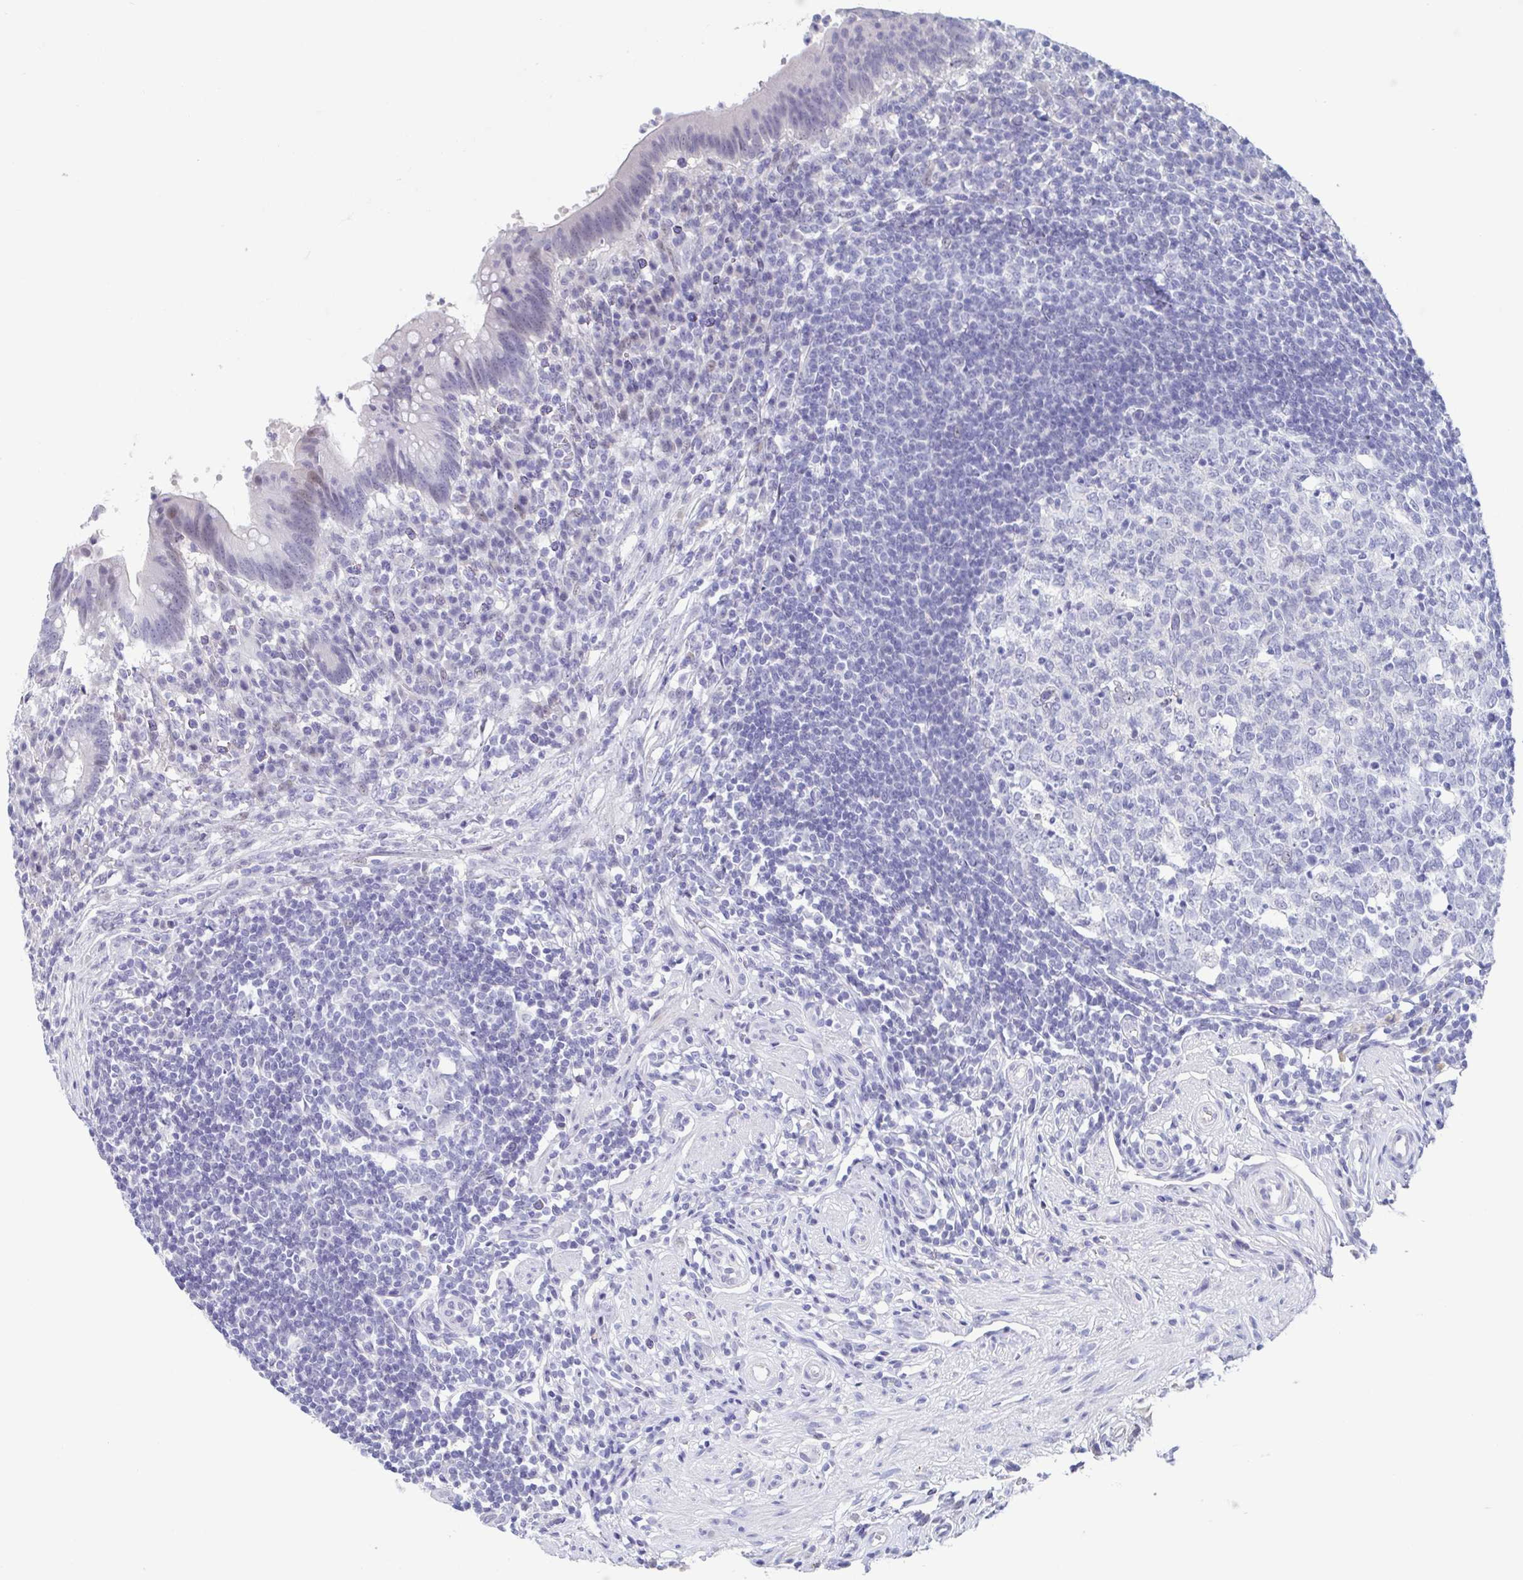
{"staining": {"intensity": "weak", "quantity": "<25%", "location": "nuclear"}, "tissue": "appendix", "cell_type": "Glandular cells", "image_type": "normal", "snomed": [{"axis": "morphology", "description": "Normal tissue, NOS"}, {"axis": "topography", "description": "Appendix"}], "caption": "Immunohistochemistry (IHC) of normal human appendix demonstrates no expression in glandular cells. Brightfield microscopy of IHC stained with DAB (3,3'-diaminobenzidine) (brown) and hematoxylin (blue), captured at high magnification.", "gene": "PERM1", "patient": {"sex": "female", "age": 56}}